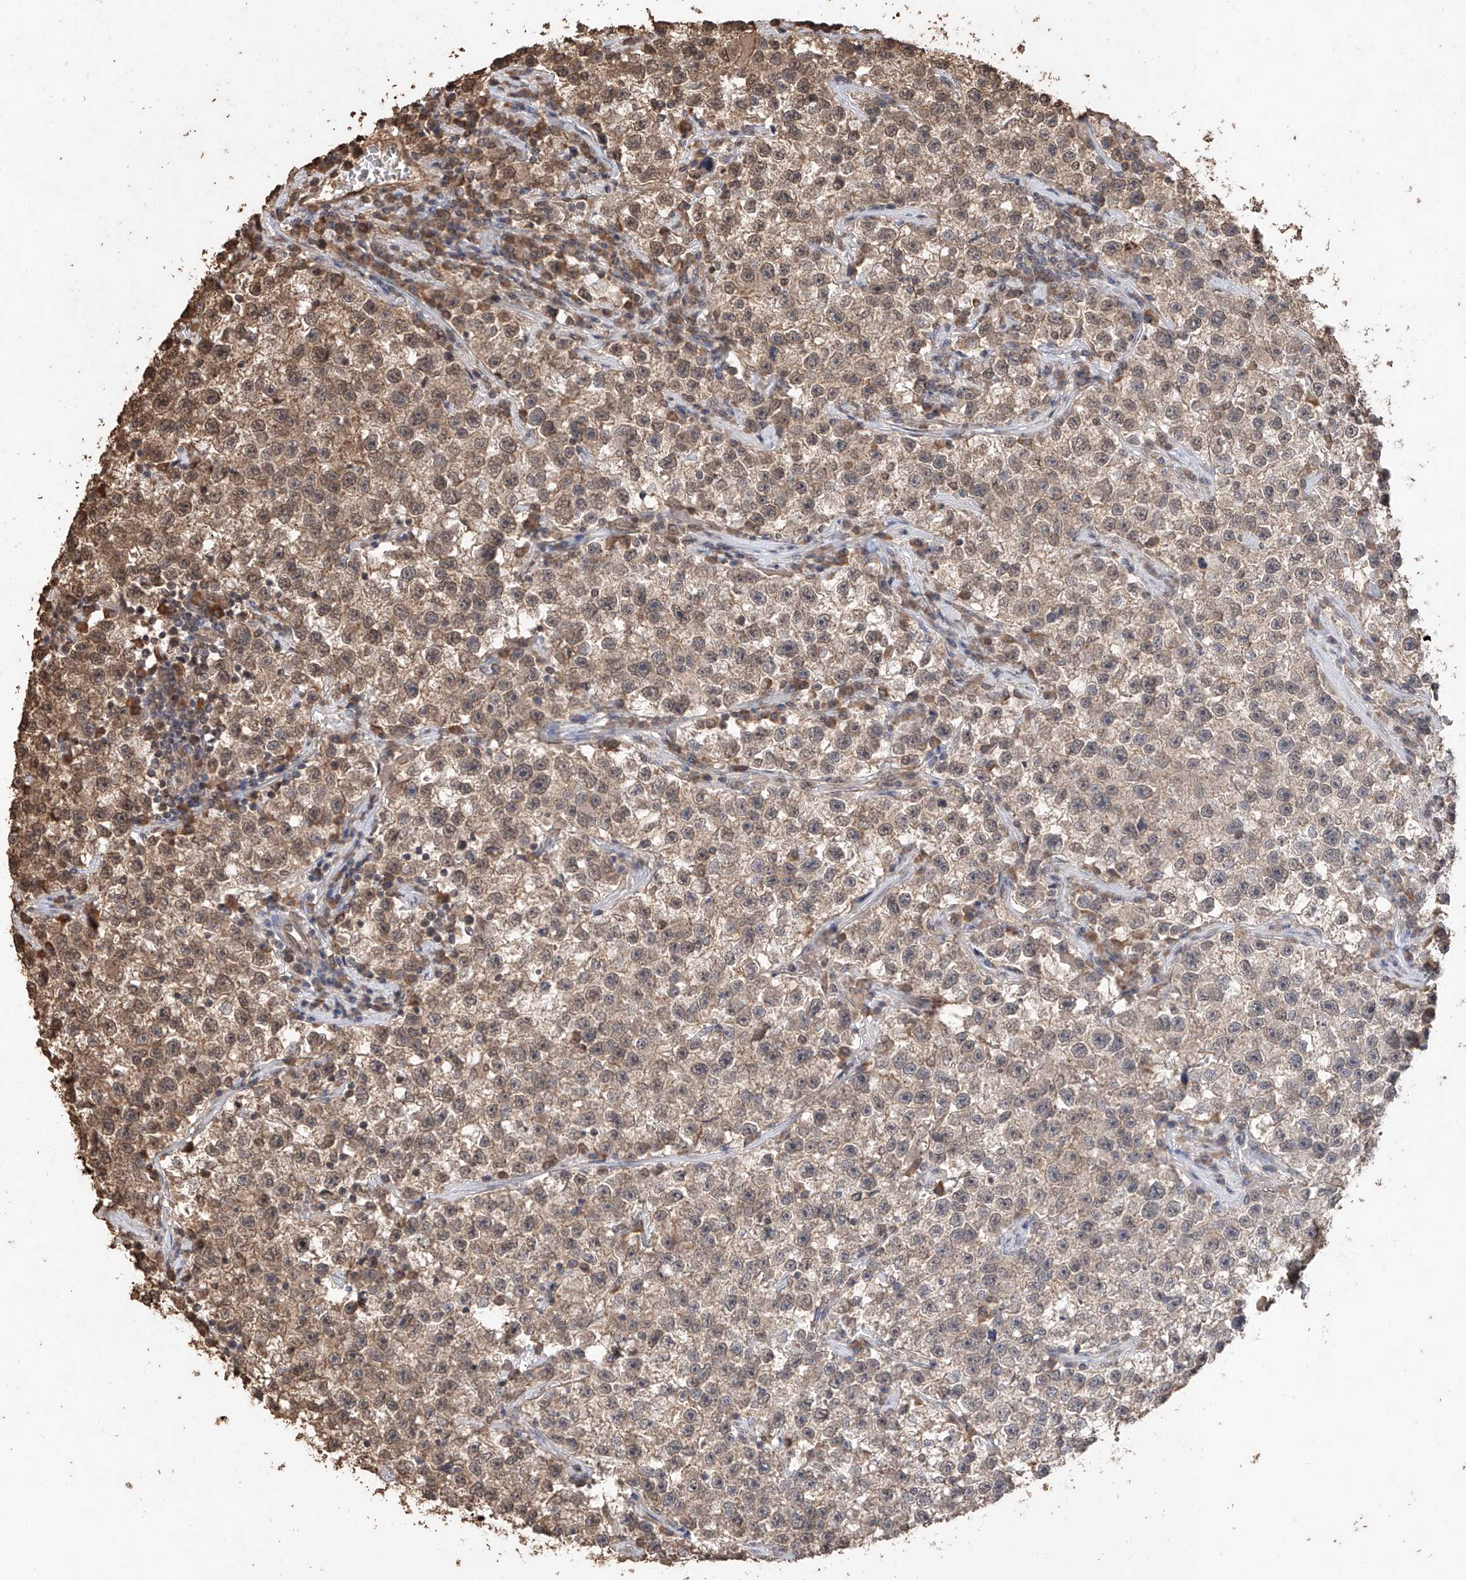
{"staining": {"intensity": "moderate", "quantity": ">75%", "location": "cytoplasmic/membranous,nuclear"}, "tissue": "testis cancer", "cell_type": "Tumor cells", "image_type": "cancer", "snomed": [{"axis": "morphology", "description": "Seminoma, NOS"}, {"axis": "topography", "description": "Testis"}], "caption": "Protein expression analysis of human testis cancer (seminoma) reveals moderate cytoplasmic/membranous and nuclear staining in approximately >75% of tumor cells.", "gene": "ELOVL1", "patient": {"sex": "male", "age": 22}}